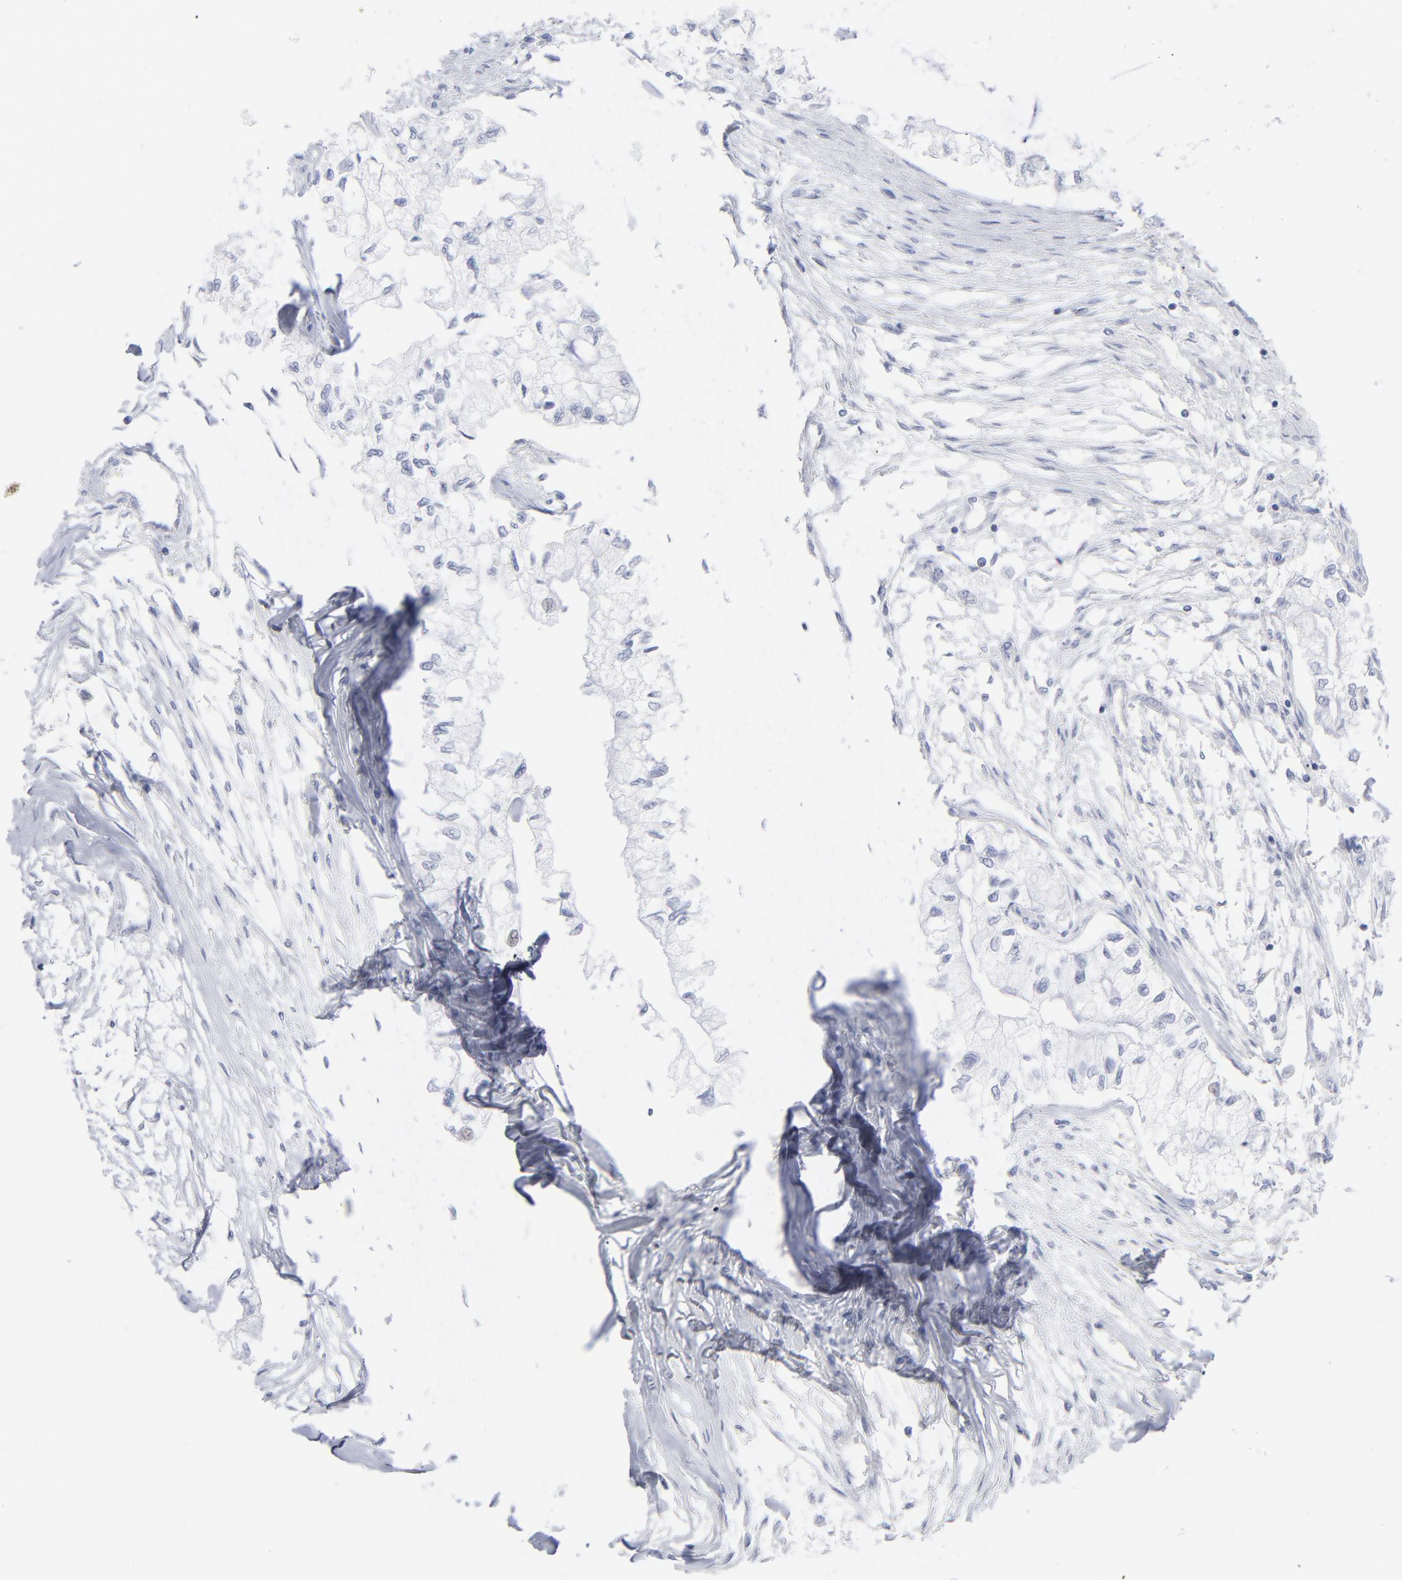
{"staining": {"intensity": "negative", "quantity": "none", "location": "none"}, "tissue": "pancreatic cancer", "cell_type": "Tumor cells", "image_type": "cancer", "snomed": [{"axis": "morphology", "description": "Adenocarcinoma, NOS"}, {"axis": "topography", "description": "Pancreas"}], "caption": "The immunohistochemistry (IHC) histopathology image has no significant expression in tumor cells of pancreatic cancer tissue.", "gene": "P2RY8", "patient": {"sex": "male", "age": 79}}